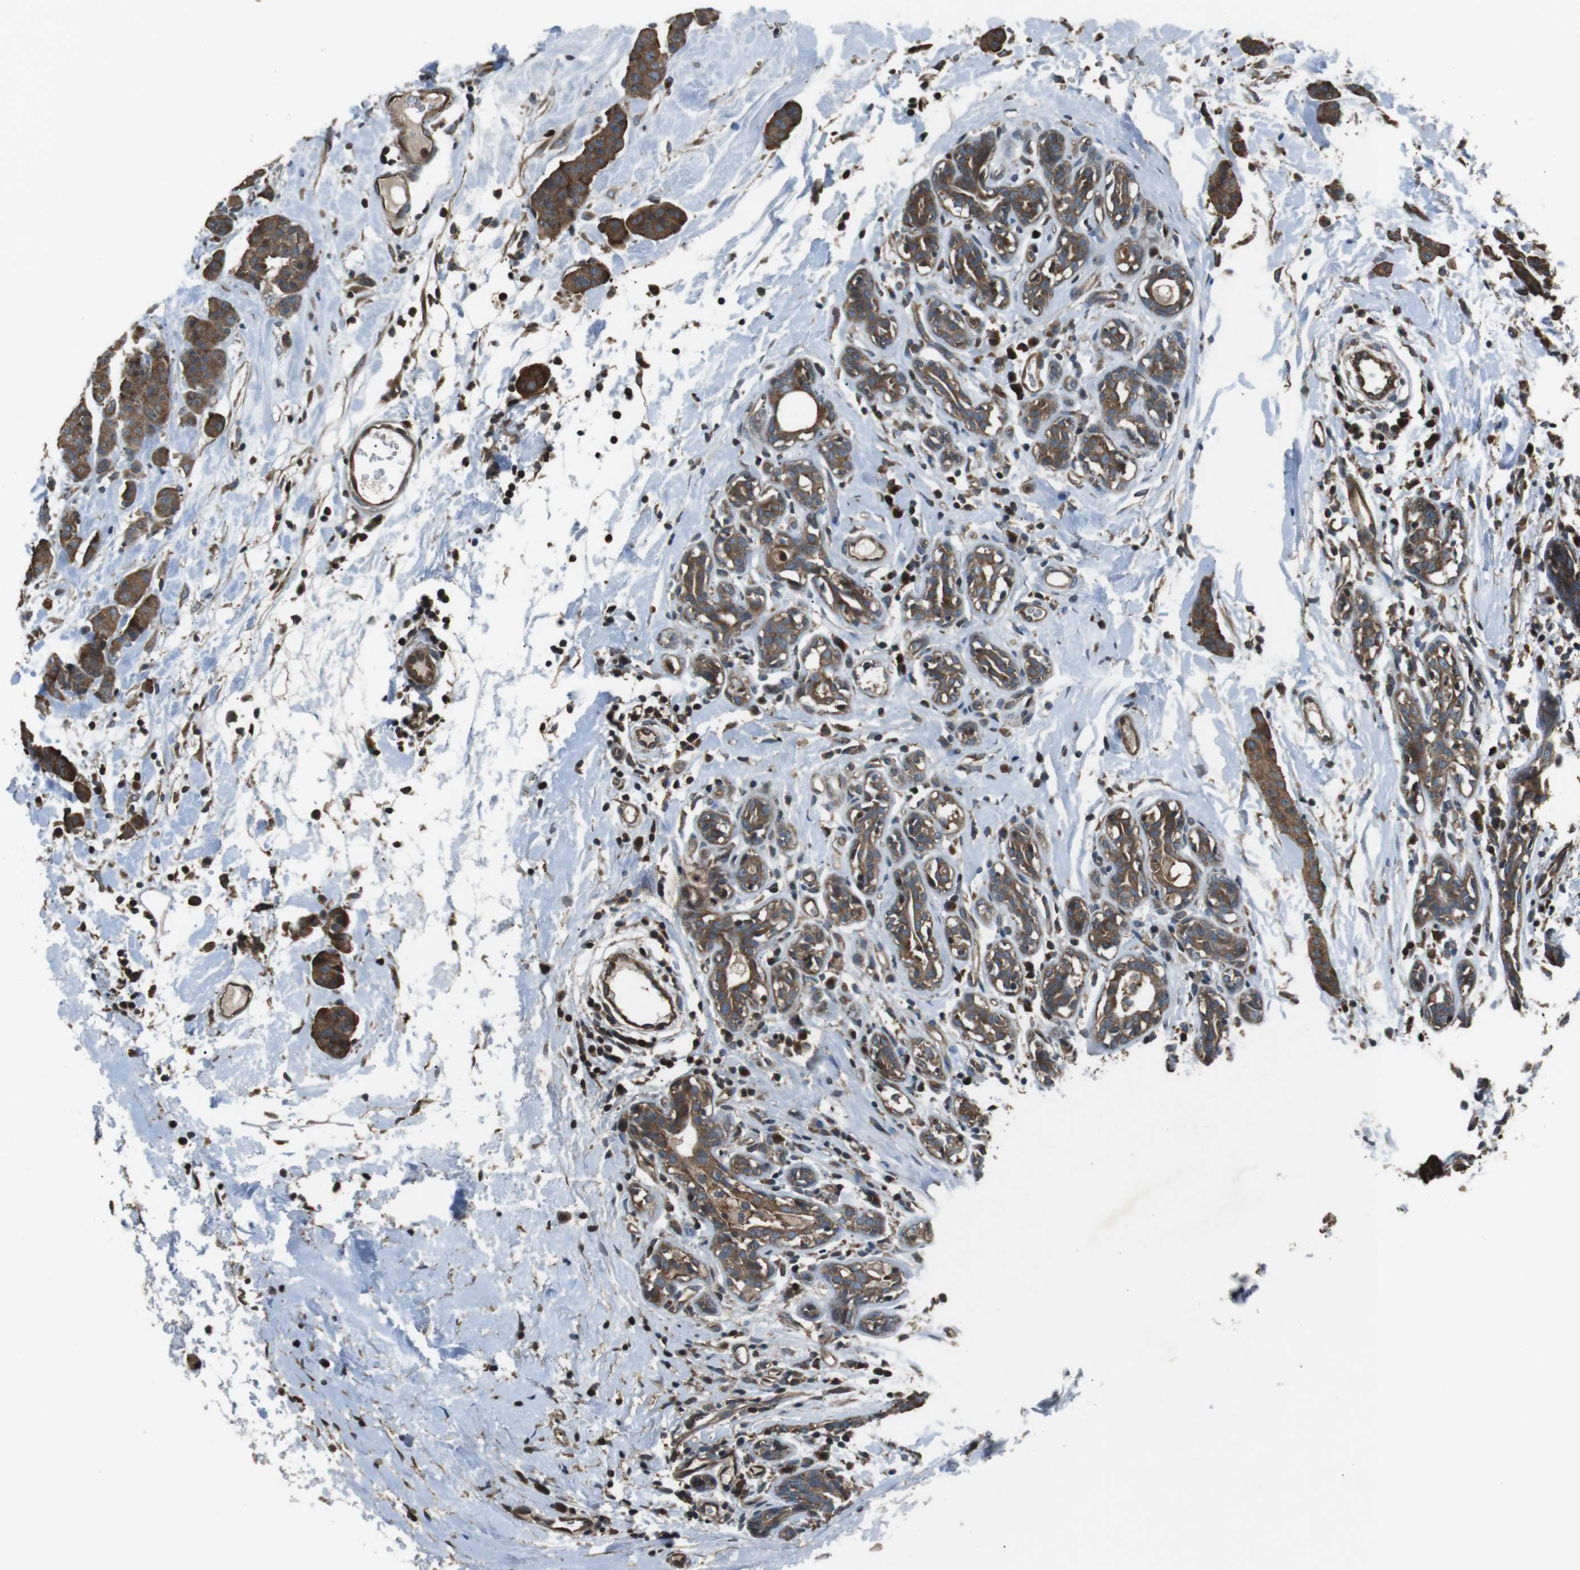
{"staining": {"intensity": "moderate", "quantity": ">75%", "location": "cytoplasmic/membranous"}, "tissue": "breast cancer", "cell_type": "Tumor cells", "image_type": "cancer", "snomed": [{"axis": "morphology", "description": "Normal tissue, NOS"}, {"axis": "morphology", "description": "Duct carcinoma"}, {"axis": "topography", "description": "Breast"}], "caption": "Immunohistochemical staining of human breast cancer displays moderate cytoplasmic/membranous protein staining in about >75% of tumor cells.", "gene": "GPR161", "patient": {"sex": "female", "age": 40}}